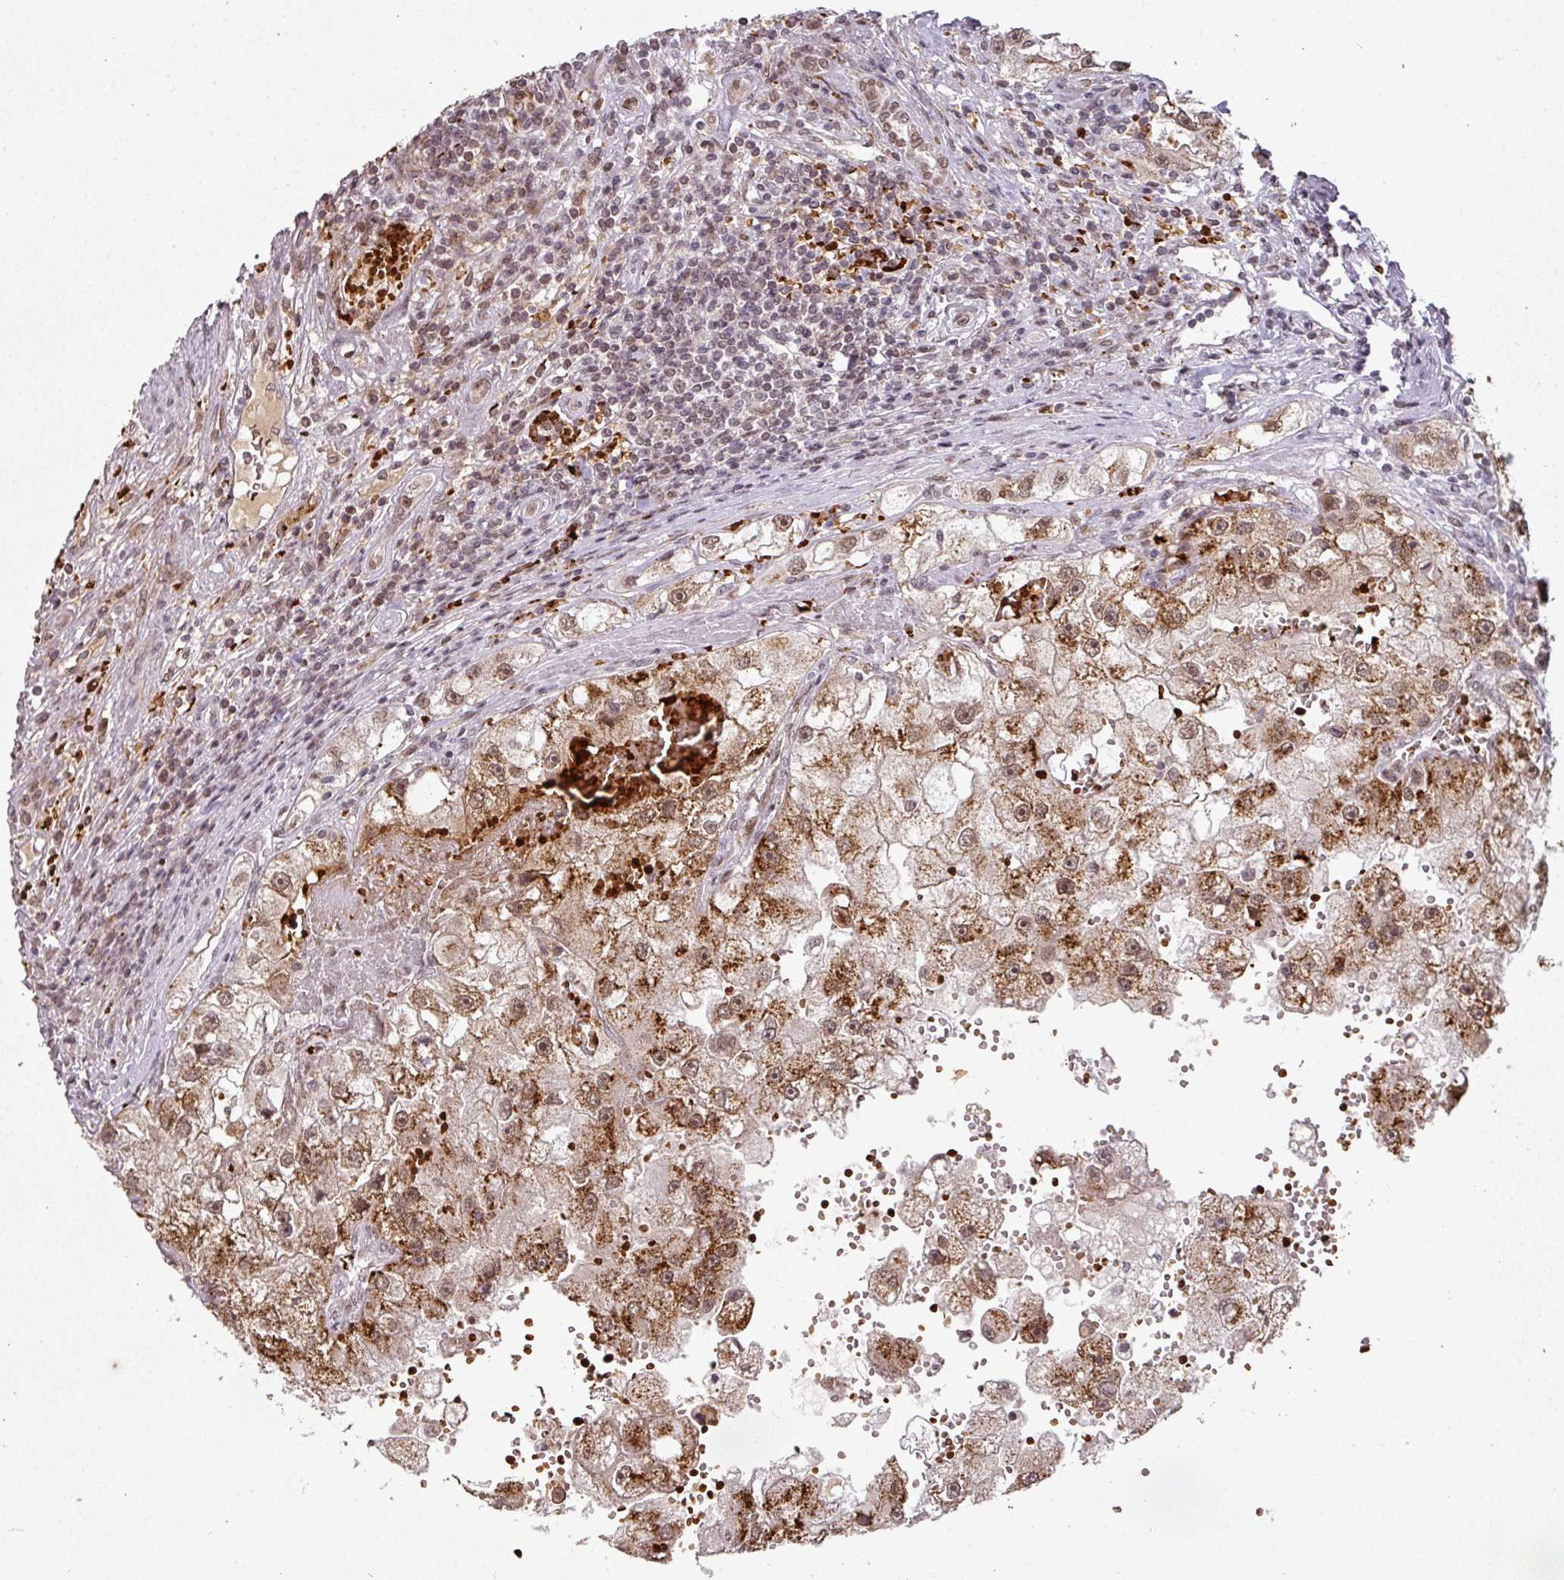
{"staining": {"intensity": "moderate", "quantity": ">75%", "location": "cytoplasmic/membranous,nuclear"}, "tissue": "renal cancer", "cell_type": "Tumor cells", "image_type": "cancer", "snomed": [{"axis": "morphology", "description": "Adenocarcinoma, NOS"}, {"axis": "topography", "description": "Kidney"}], "caption": "Tumor cells reveal medium levels of moderate cytoplasmic/membranous and nuclear positivity in approximately >75% of cells in renal cancer (adenocarcinoma).", "gene": "NEIL1", "patient": {"sex": "male", "age": 63}}